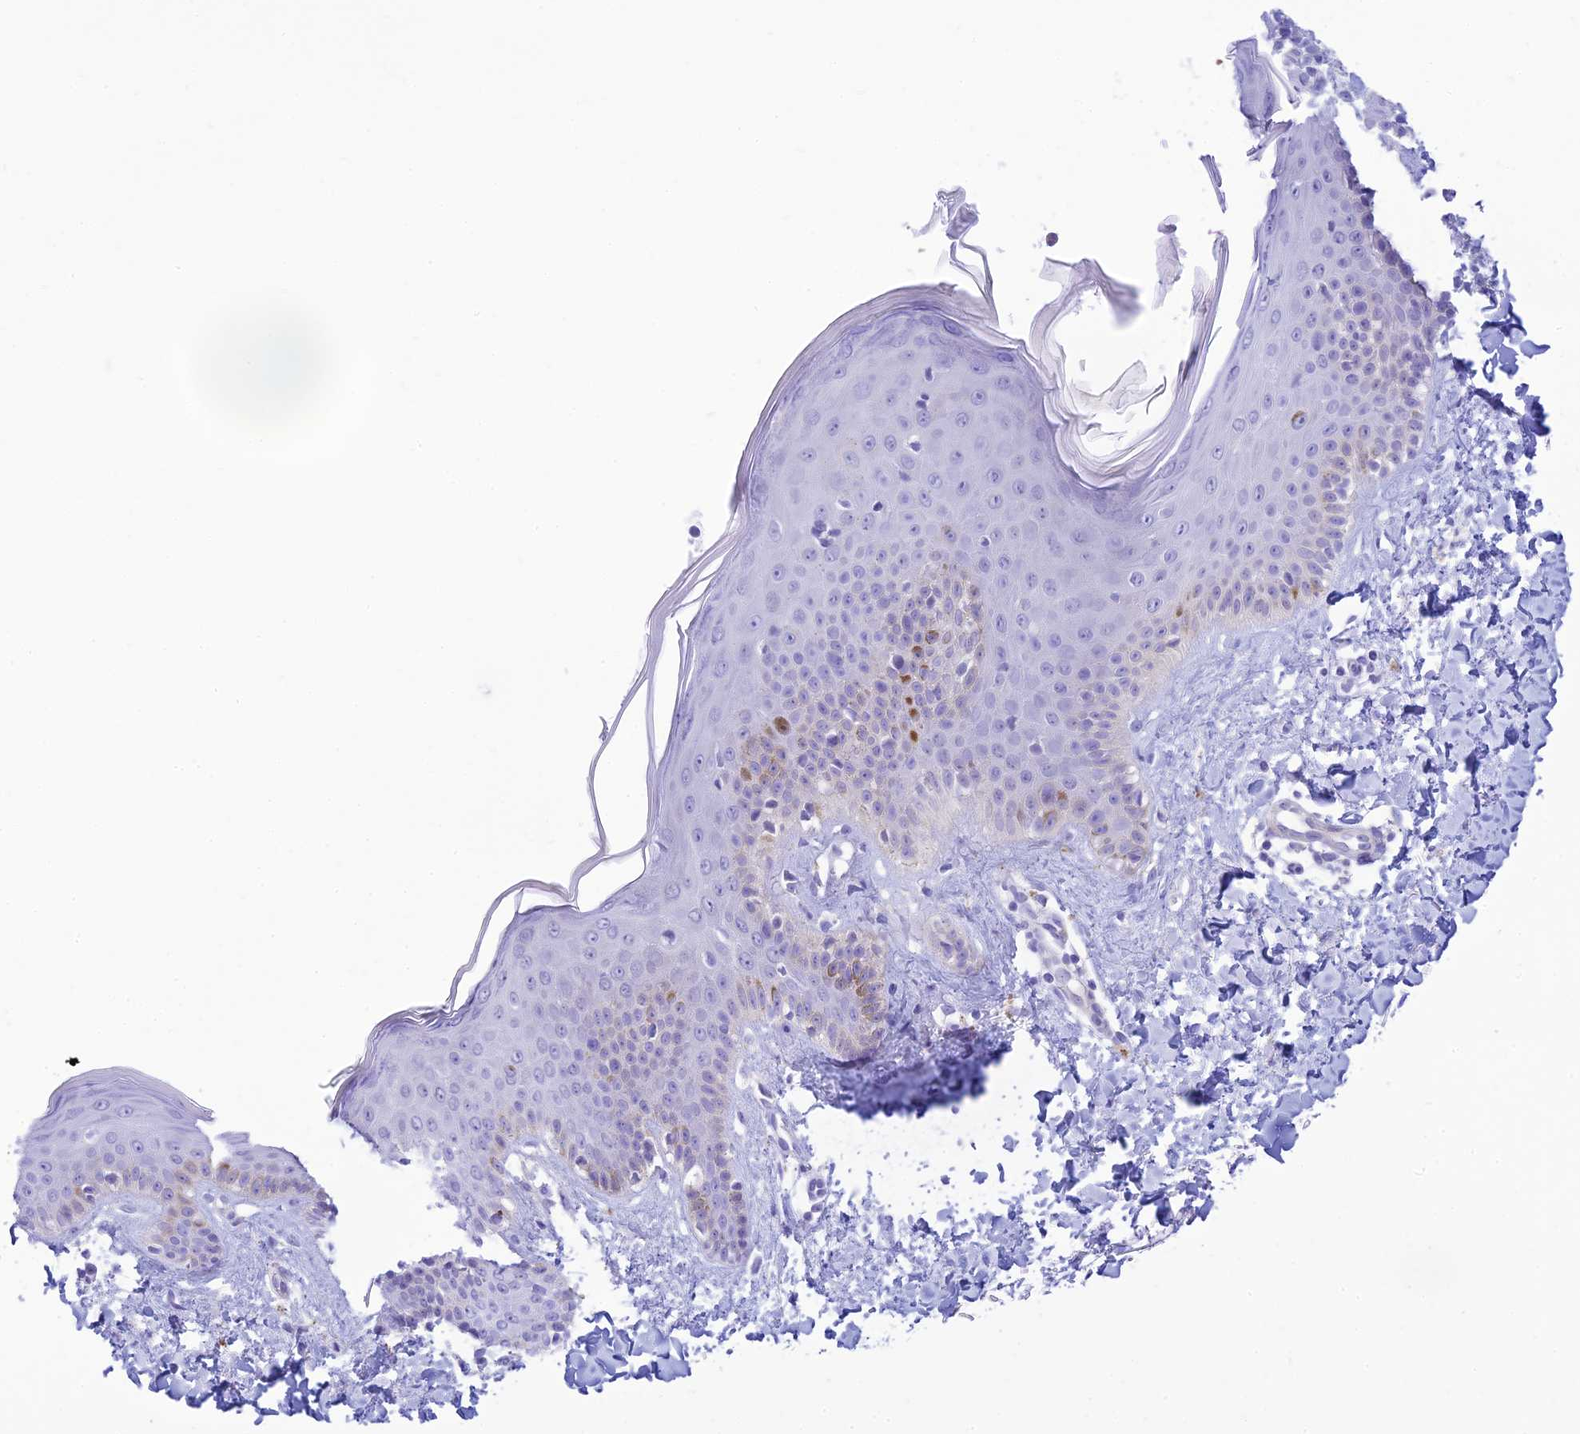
{"staining": {"intensity": "negative", "quantity": "none", "location": "none"}, "tissue": "skin", "cell_type": "Fibroblasts", "image_type": "normal", "snomed": [{"axis": "morphology", "description": "Normal tissue, NOS"}, {"axis": "topography", "description": "Skin"}], "caption": "This is an immunohistochemistry (IHC) photomicrograph of normal skin. There is no expression in fibroblasts.", "gene": "FBXW4", "patient": {"sex": "female", "age": 58}}